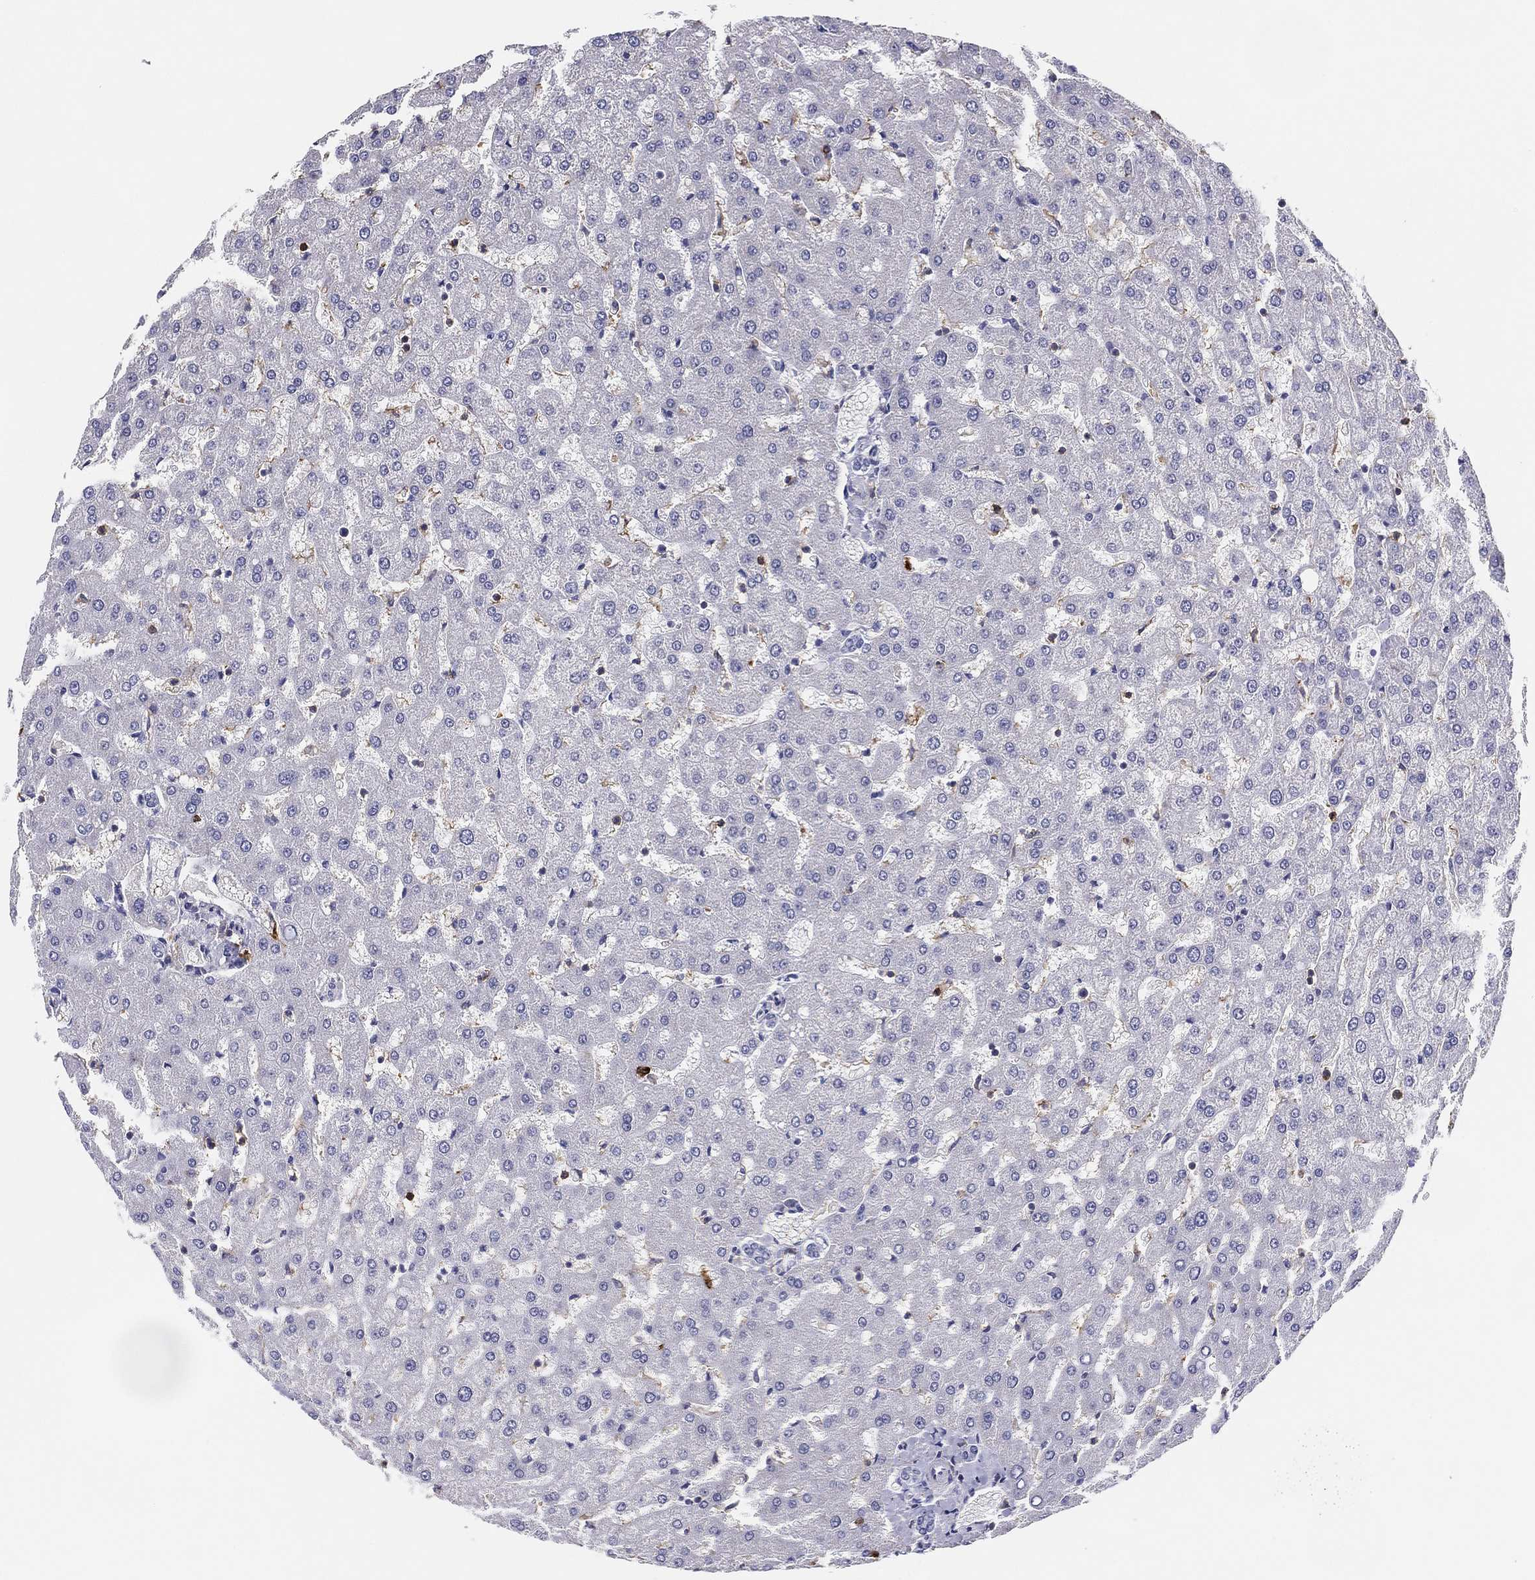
{"staining": {"intensity": "negative", "quantity": "none", "location": "none"}, "tissue": "liver", "cell_type": "Cholangiocytes", "image_type": "normal", "snomed": [{"axis": "morphology", "description": "Normal tissue, NOS"}, {"axis": "topography", "description": "Liver"}], "caption": "This histopathology image is of normal liver stained with IHC to label a protein in brown with the nuclei are counter-stained blue. There is no expression in cholangiocytes. (IHC, brightfield microscopy, high magnification).", "gene": "SELPLG", "patient": {"sex": "female", "age": 50}}